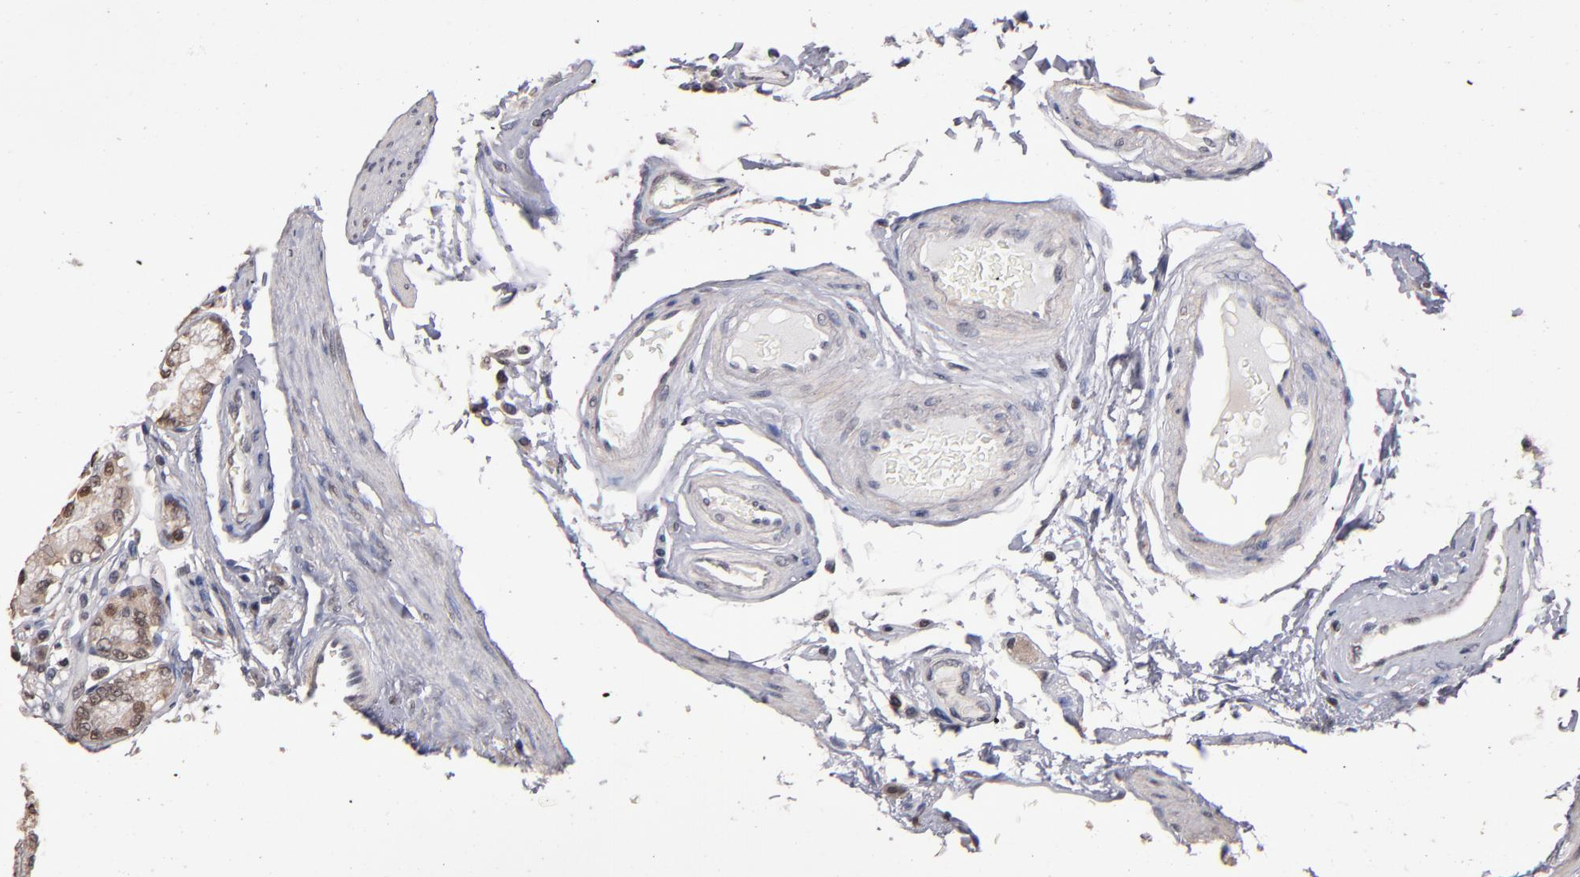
{"staining": {"intensity": "weak", "quantity": "25%-75%", "location": "cytoplasmic/membranous,nuclear"}, "tissue": "stomach", "cell_type": "Glandular cells", "image_type": "normal", "snomed": [{"axis": "morphology", "description": "Normal tissue, NOS"}, {"axis": "morphology", "description": "Adenocarcinoma, NOS"}, {"axis": "topography", "description": "Stomach, lower"}], "caption": "Immunohistochemistry (IHC) staining of normal stomach, which exhibits low levels of weak cytoplasmic/membranous,nuclear expression in about 25%-75% of glandular cells indicating weak cytoplasmic/membranous,nuclear protein positivity. The staining was performed using DAB (brown) for protein detection and nuclei were counterstained in hematoxylin (blue).", "gene": "PSMD10", "patient": {"sex": "female", "age": 76}}